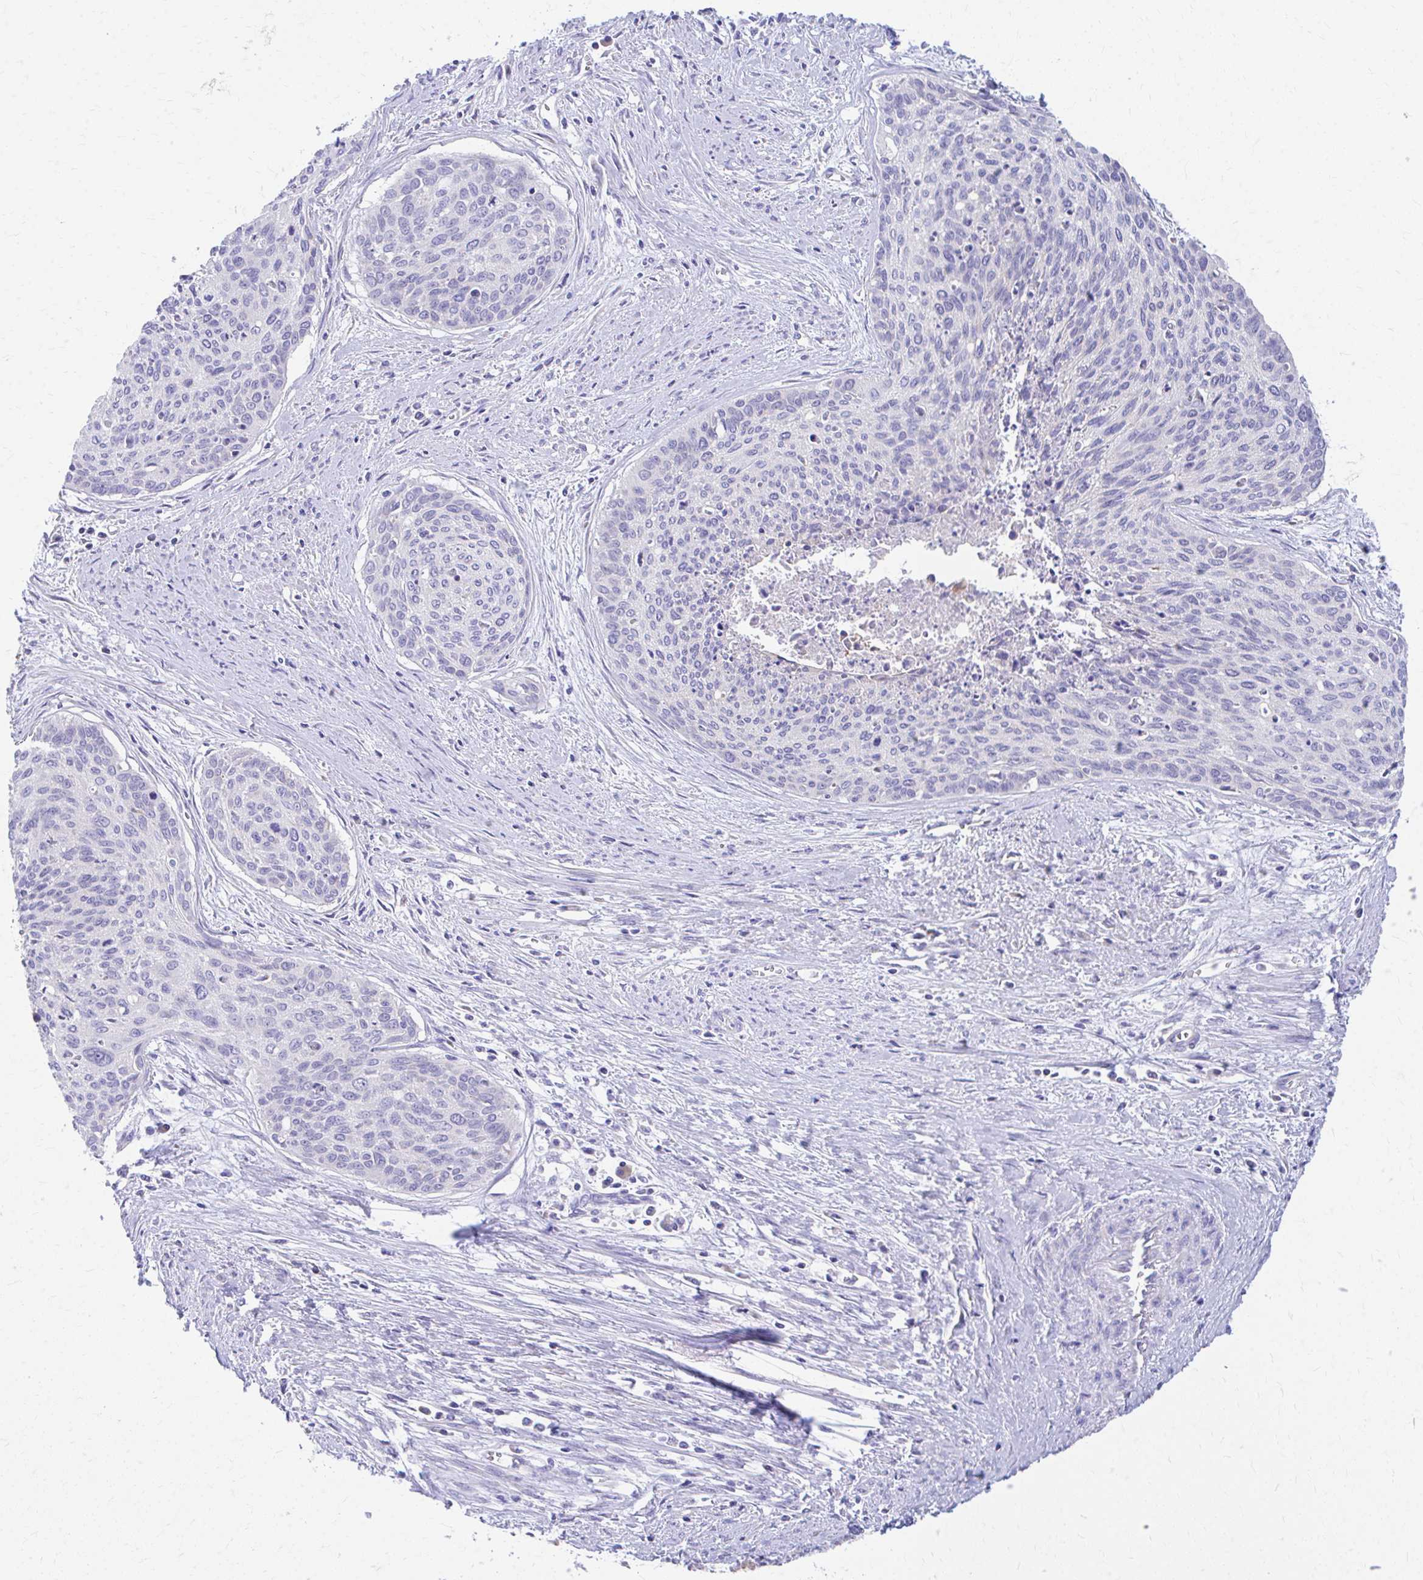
{"staining": {"intensity": "negative", "quantity": "none", "location": "none"}, "tissue": "cervical cancer", "cell_type": "Tumor cells", "image_type": "cancer", "snomed": [{"axis": "morphology", "description": "Squamous cell carcinoma, NOS"}, {"axis": "topography", "description": "Cervix"}], "caption": "This is a histopathology image of IHC staining of cervical cancer, which shows no positivity in tumor cells. The staining is performed using DAB (3,3'-diaminobenzidine) brown chromogen with nuclei counter-stained in using hematoxylin.", "gene": "MRPL19", "patient": {"sex": "female", "age": 55}}